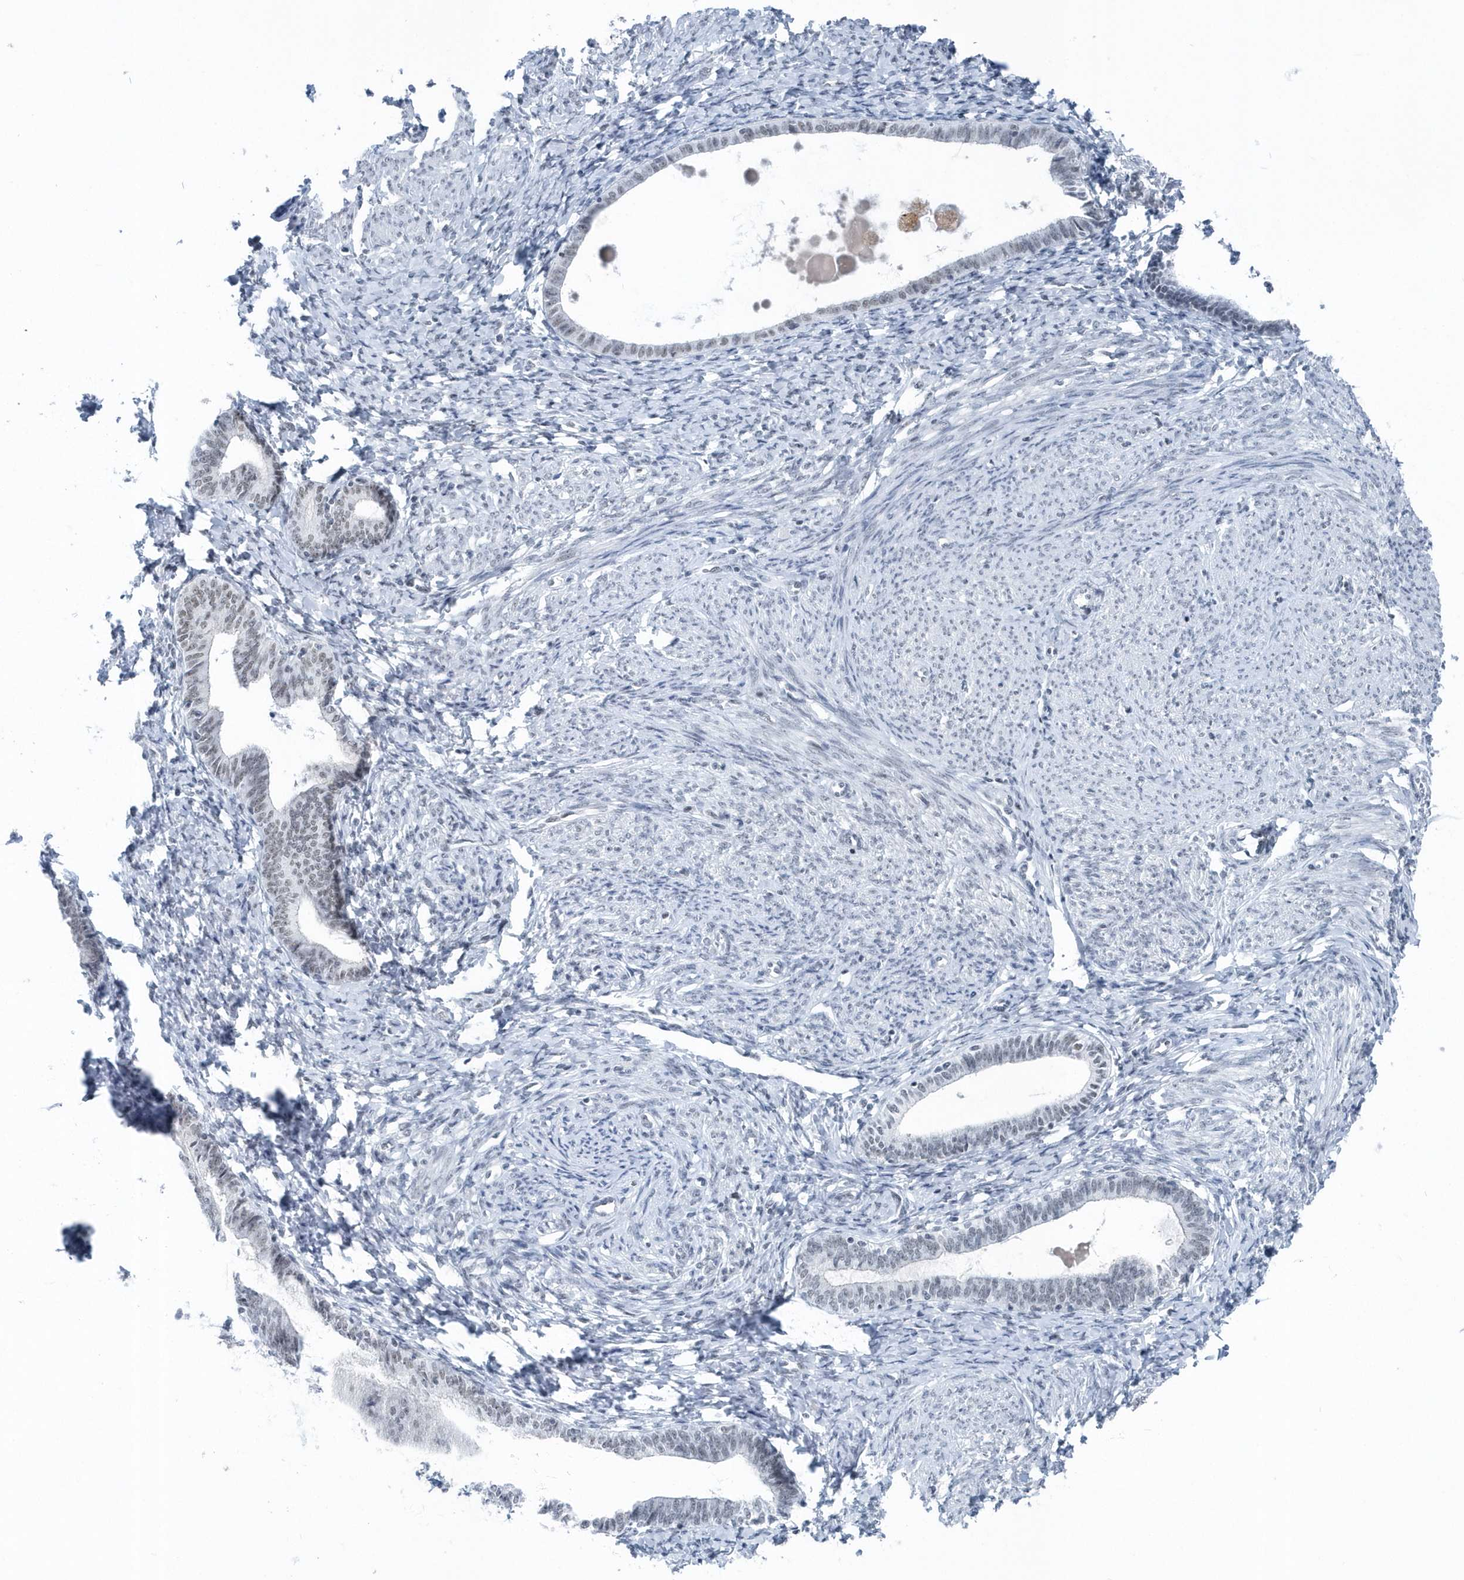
{"staining": {"intensity": "negative", "quantity": "none", "location": "none"}, "tissue": "endometrium", "cell_type": "Cells in endometrial stroma", "image_type": "normal", "snomed": [{"axis": "morphology", "description": "Normal tissue, NOS"}, {"axis": "topography", "description": "Endometrium"}], "caption": "High magnification brightfield microscopy of unremarkable endometrium stained with DAB (3,3'-diaminobenzidine) (brown) and counterstained with hematoxylin (blue): cells in endometrial stroma show no significant positivity. (DAB immunohistochemistry with hematoxylin counter stain).", "gene": "FIP1L1", "patient": {"sex": "female", "age": 72}}